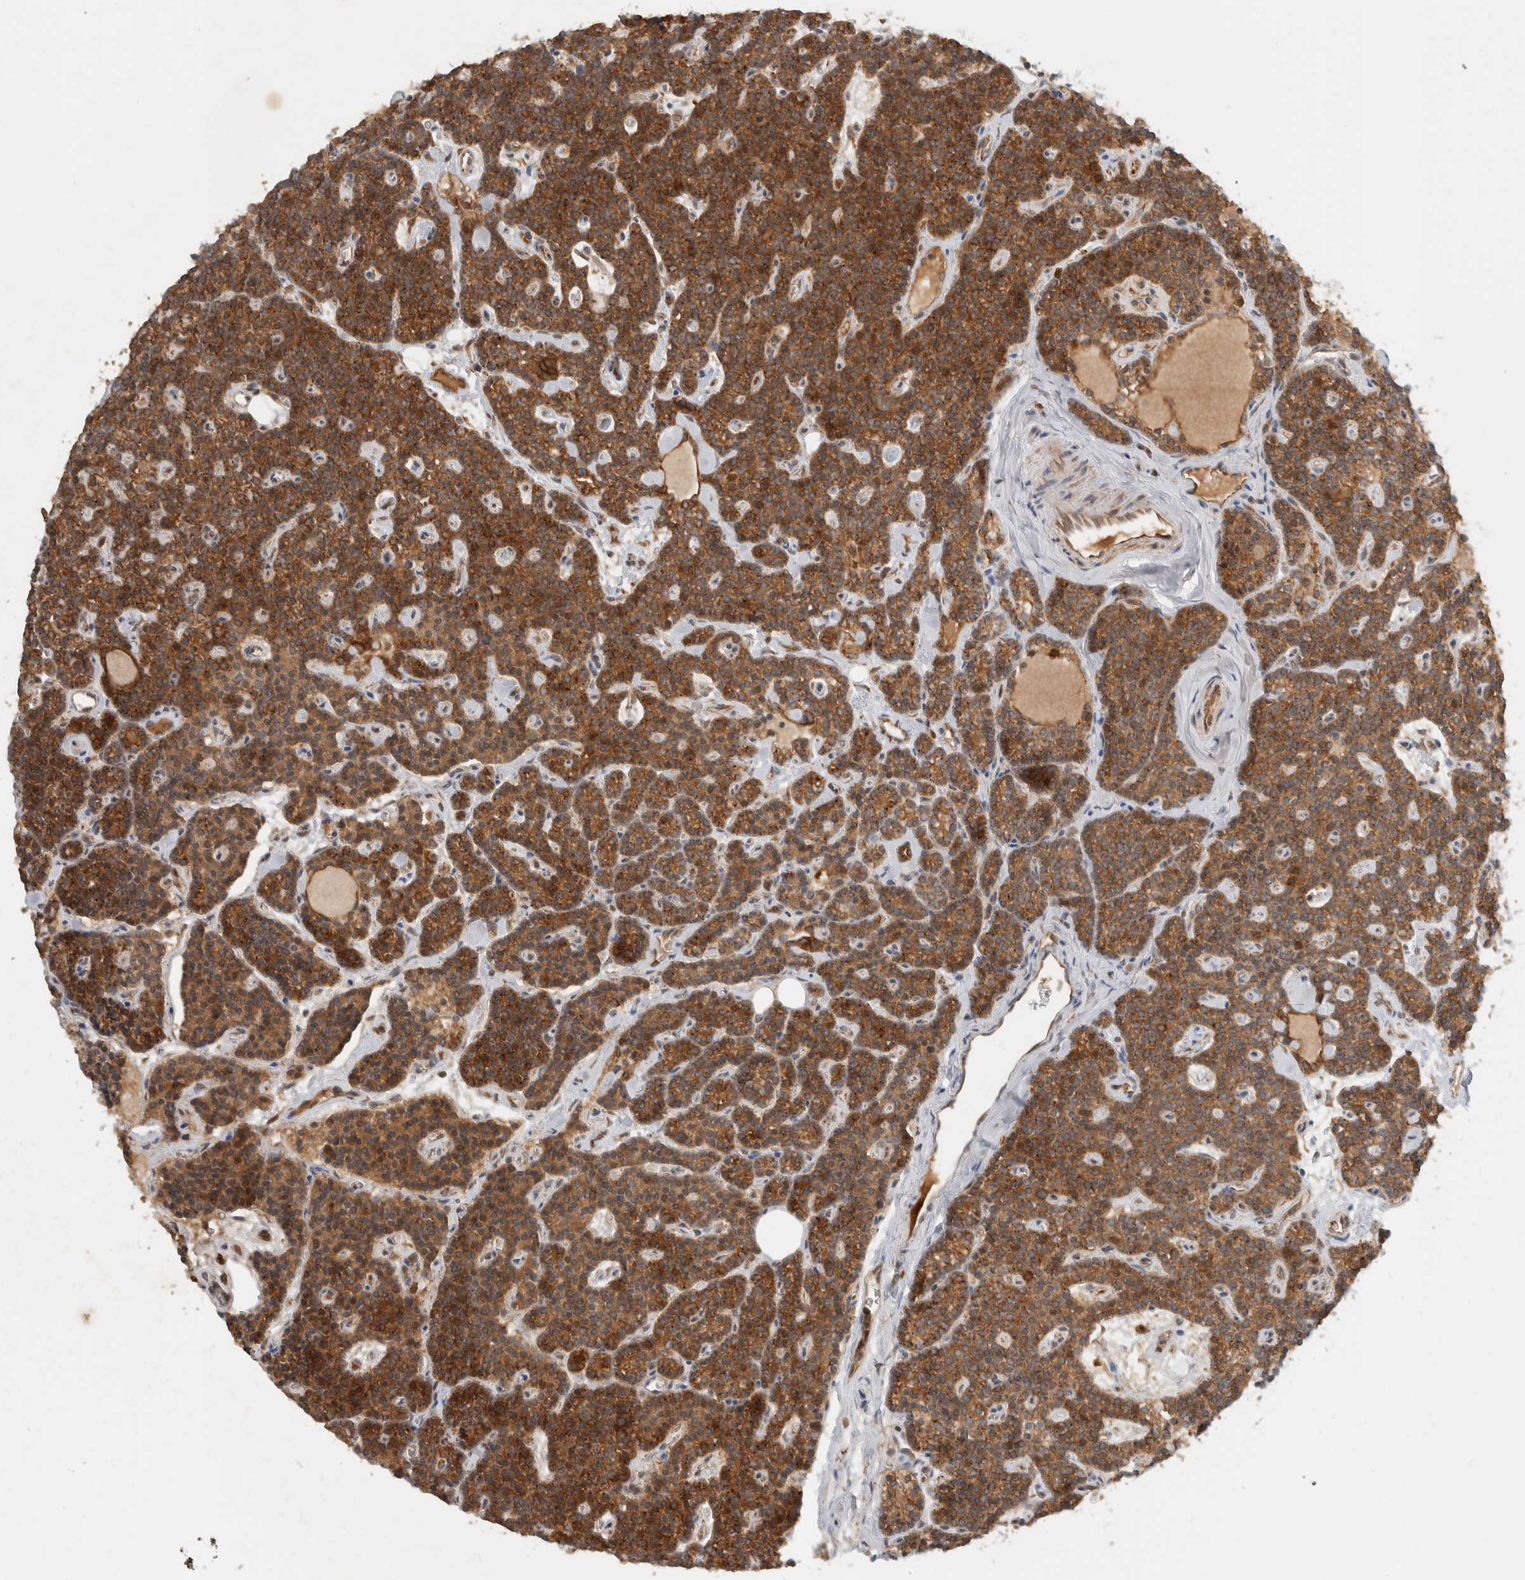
{"staining": {"intensity": "strong", "quantity": ">75%", "location": "cytoplasmic/membranous"}, "tissue": "parathyroid gland", "cell_type": "Glandular cells", "image_type": "normal", "snomed": [{"axis": "morphology", "description": "Normal tissue, NOS"}, {"axis": "topography", "description": "Parathyroid gland"}], "caption": "Protein expression analysis of normal parathyroid gland demonstrates strong cytoplasmic/membranous positivity in about >75% of glandular cells.", "gene": "ARMC9", "patient": {"sex": "male", "age": 42}}